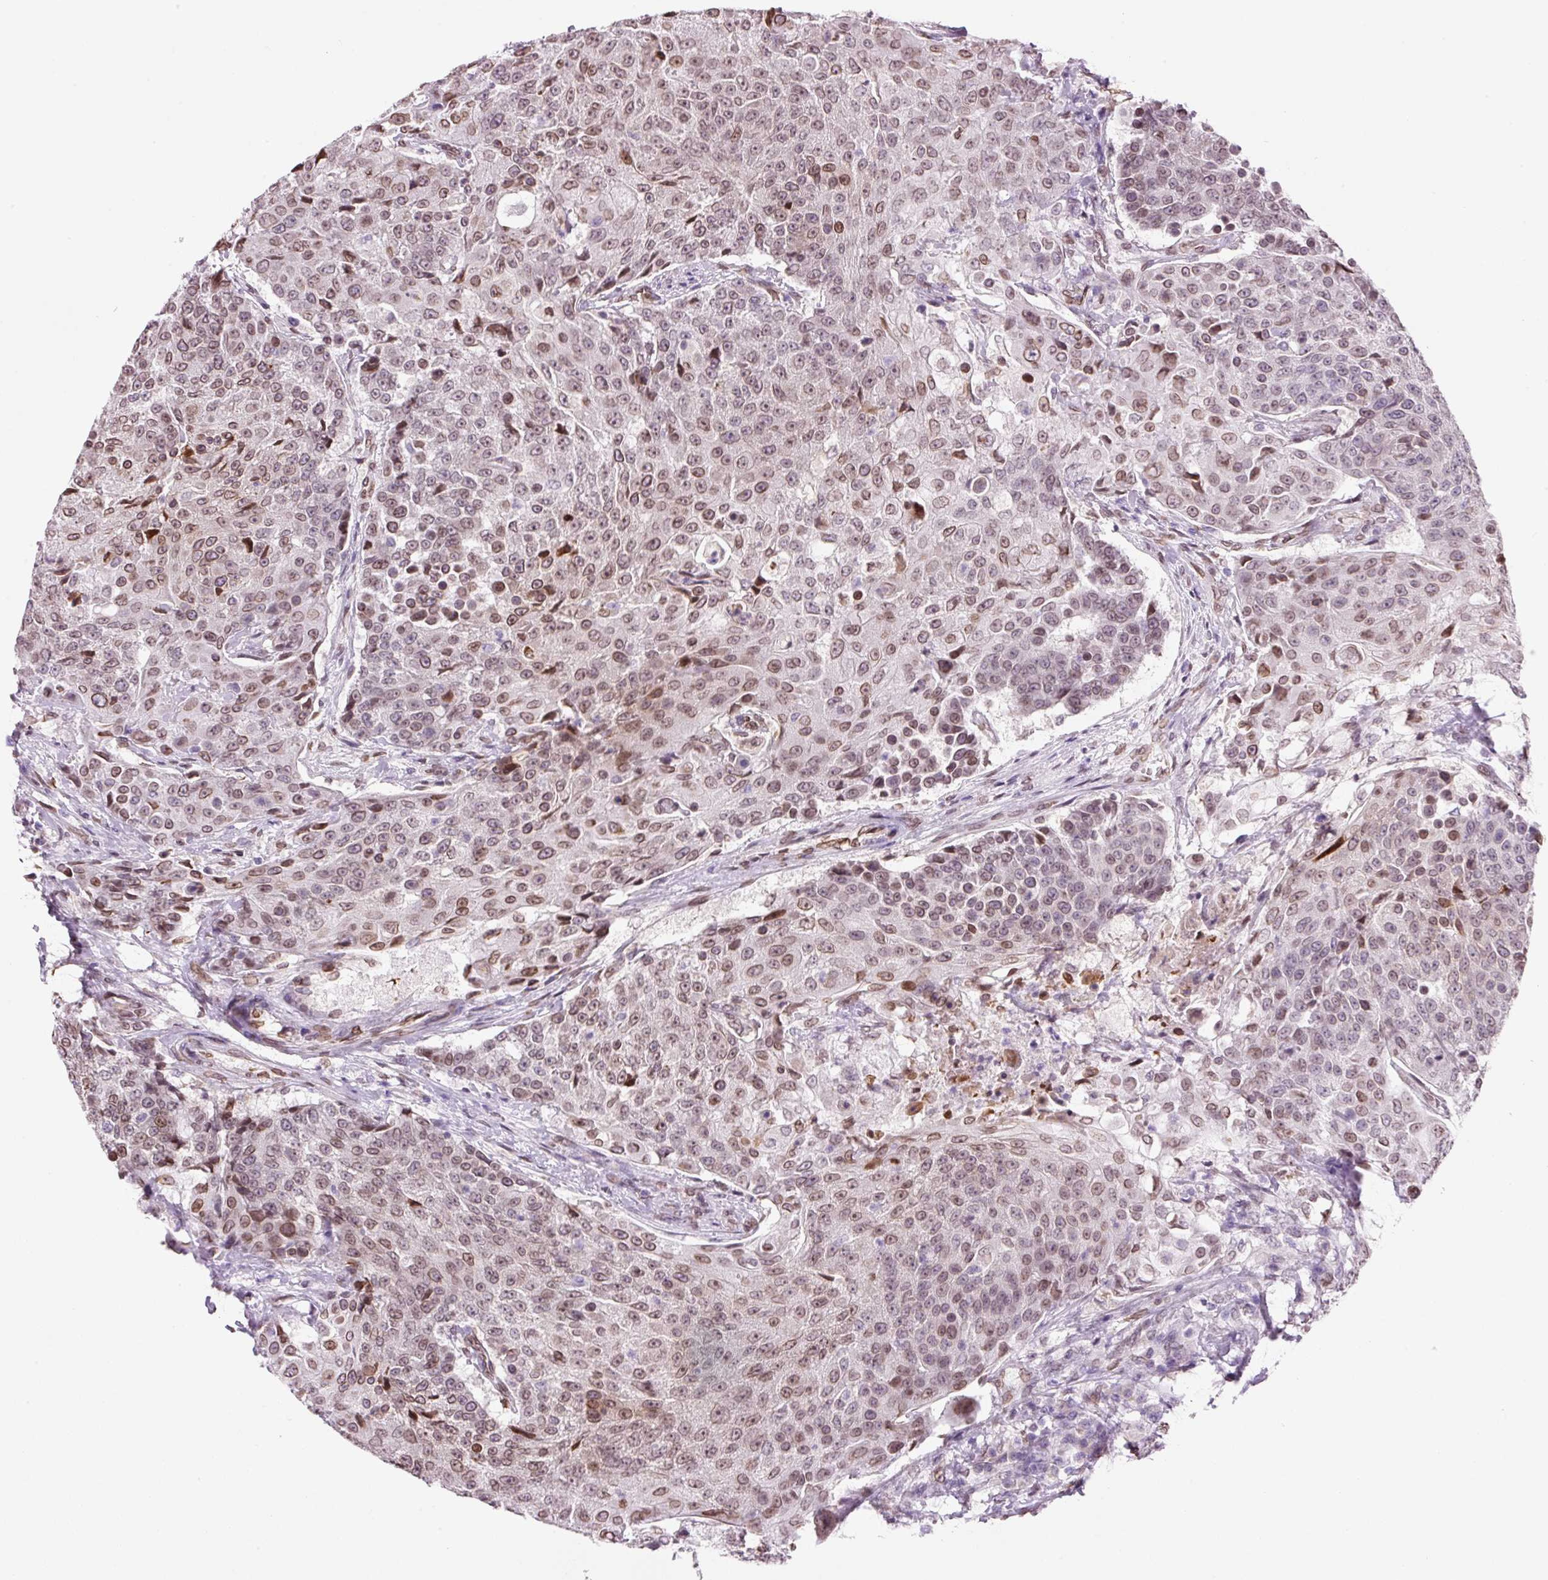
{"staining": {"intensity": "moderate", "quantity": ">75%", "location": "cytoplasmic/membranous,nuclear"}, "tissue": "urothelial cancer", "cell_type": "Tumor cells", "image_type": "cancer", "snomed": [{"axis": "morphology", "description": "Urothelial carcinoma, High grade"}, {"axis": "topography", "description": "Urinary bladder"}], "caption": "A high-resolution photomicrograph shows IHC staining of urothelial carcinoma (high-grade), which demonstrates moderate cytoplasmic/membranous and nuclear staining in approximately >75% of tumor cells.", "gene": "ZNF224", "patient": {"sex": "female", "age": 63}}